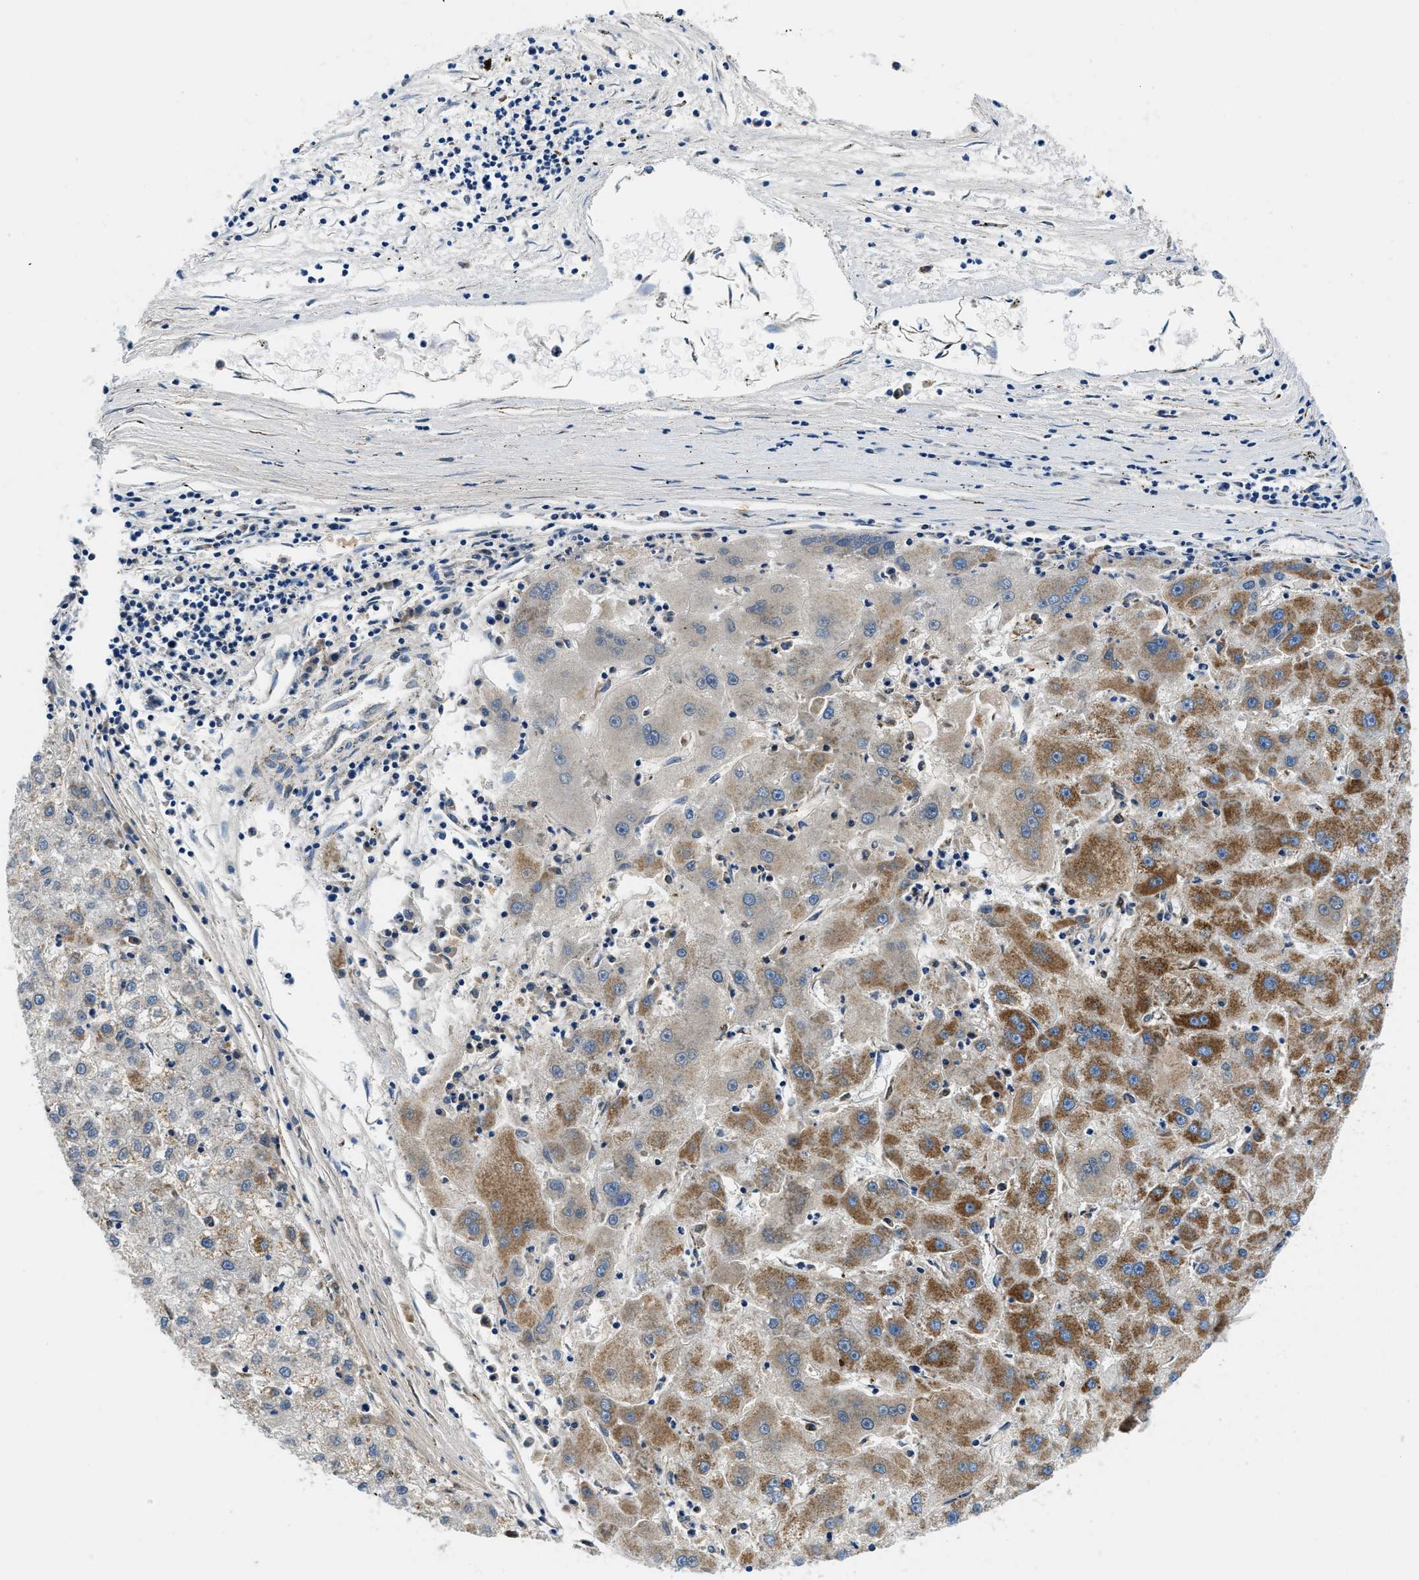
{"staining": {"intensity": "moderate", "quantity": ">75%", "location": "cytoplasmic/membranous"}, "tissue": "liver cancer", "cell_type": "Tumor cells", "image_type": "cancer", "snomed": [{"axis": "morphology", "description": "Carcinoma, Hepatocellular, NOS"}, {"axis": "topography", "description": "Liver"}], "caption": "Immunohistochemistry (IHC) image of neoplastic tissue: liver hepatocellular carcinoma stained using immunohistochemistry shows medium levels of moderate protein expression localized specifically in the cytoplasmic/membranous of tumor cells, appearing as a cytoplasmic/membranous brown color.", "gene": "SAMD4B", "patient": {"sex": "male", "age": 72}}